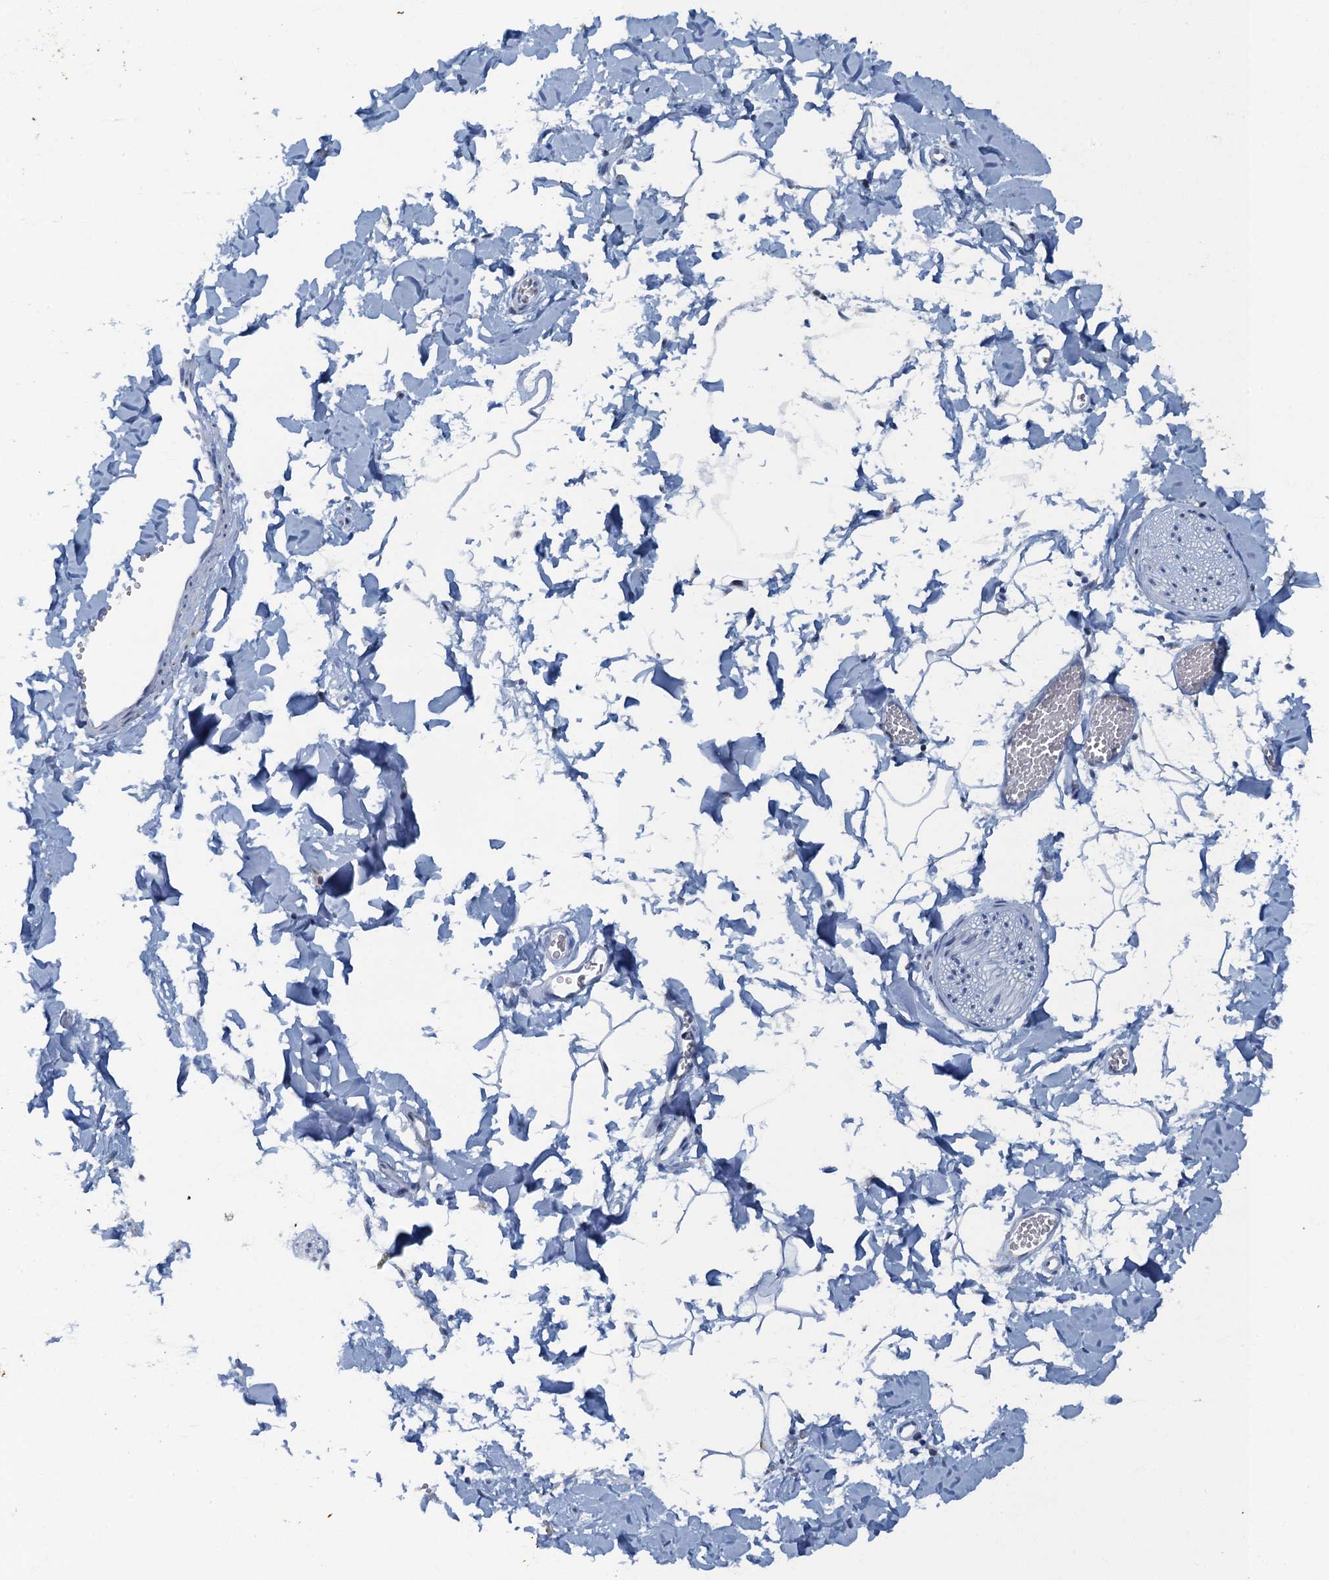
{"staining": {"intensity": "negative", "quantity": "none", "location": "none"}, "tissue": "adipose tissue", "cell_type": "Adipocytes", "image_type": "normal", "snomed": [{"axis": "morphology", "description": "Normal tissue, NOS"}, {"axis": "topography", "description": "Gallbladder"}, {"axis": "topography", "description": "Peripheral nerve tissue"}], "caption": "This micrograph is of normal adipose tissue stained with IHC to label a protein in brown with the nuclei are counter-stained blue. There is no positivity in adipocytes.", "gene": "RAD9B", "patient": {"sex": "male", "age": 38}}